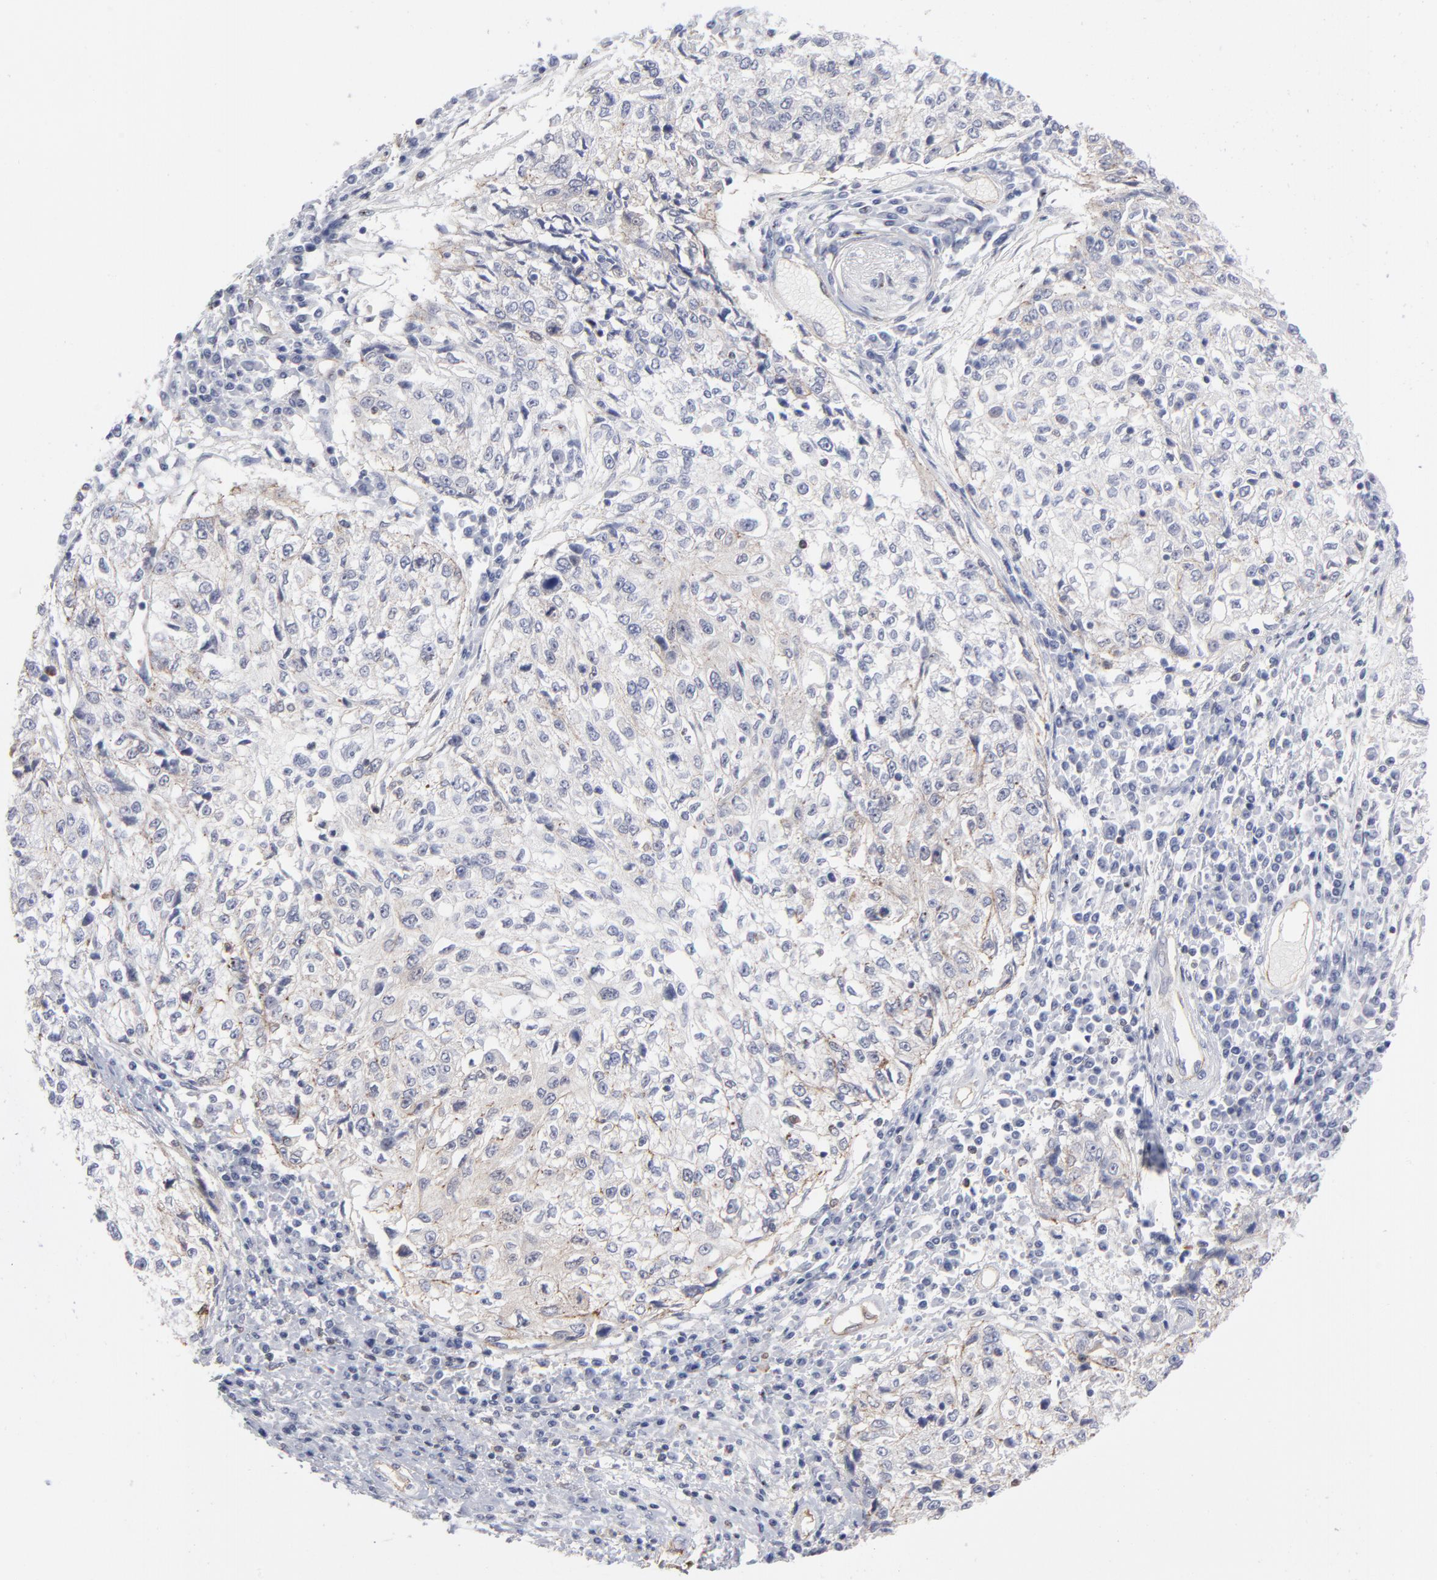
{"staining": {"intensity": "negative", "quantity": "none", "location": "none"}, "tissue": "cervical cancer", "cell_type": "Tumor cells", "image_type": "cancer", "snomed": [{"axis": "morphology", "description": "Squamous cell carcinoma, NOS"}, {"axis": "topography", "description": "Cervix"}], "caption": "DAB immunohistochemical staining of cervical squamous cell carcinoma exhibits no significant staining in tumor cells.", "gene": "PXN", "patient": {"sex": "female", "age": 57}}